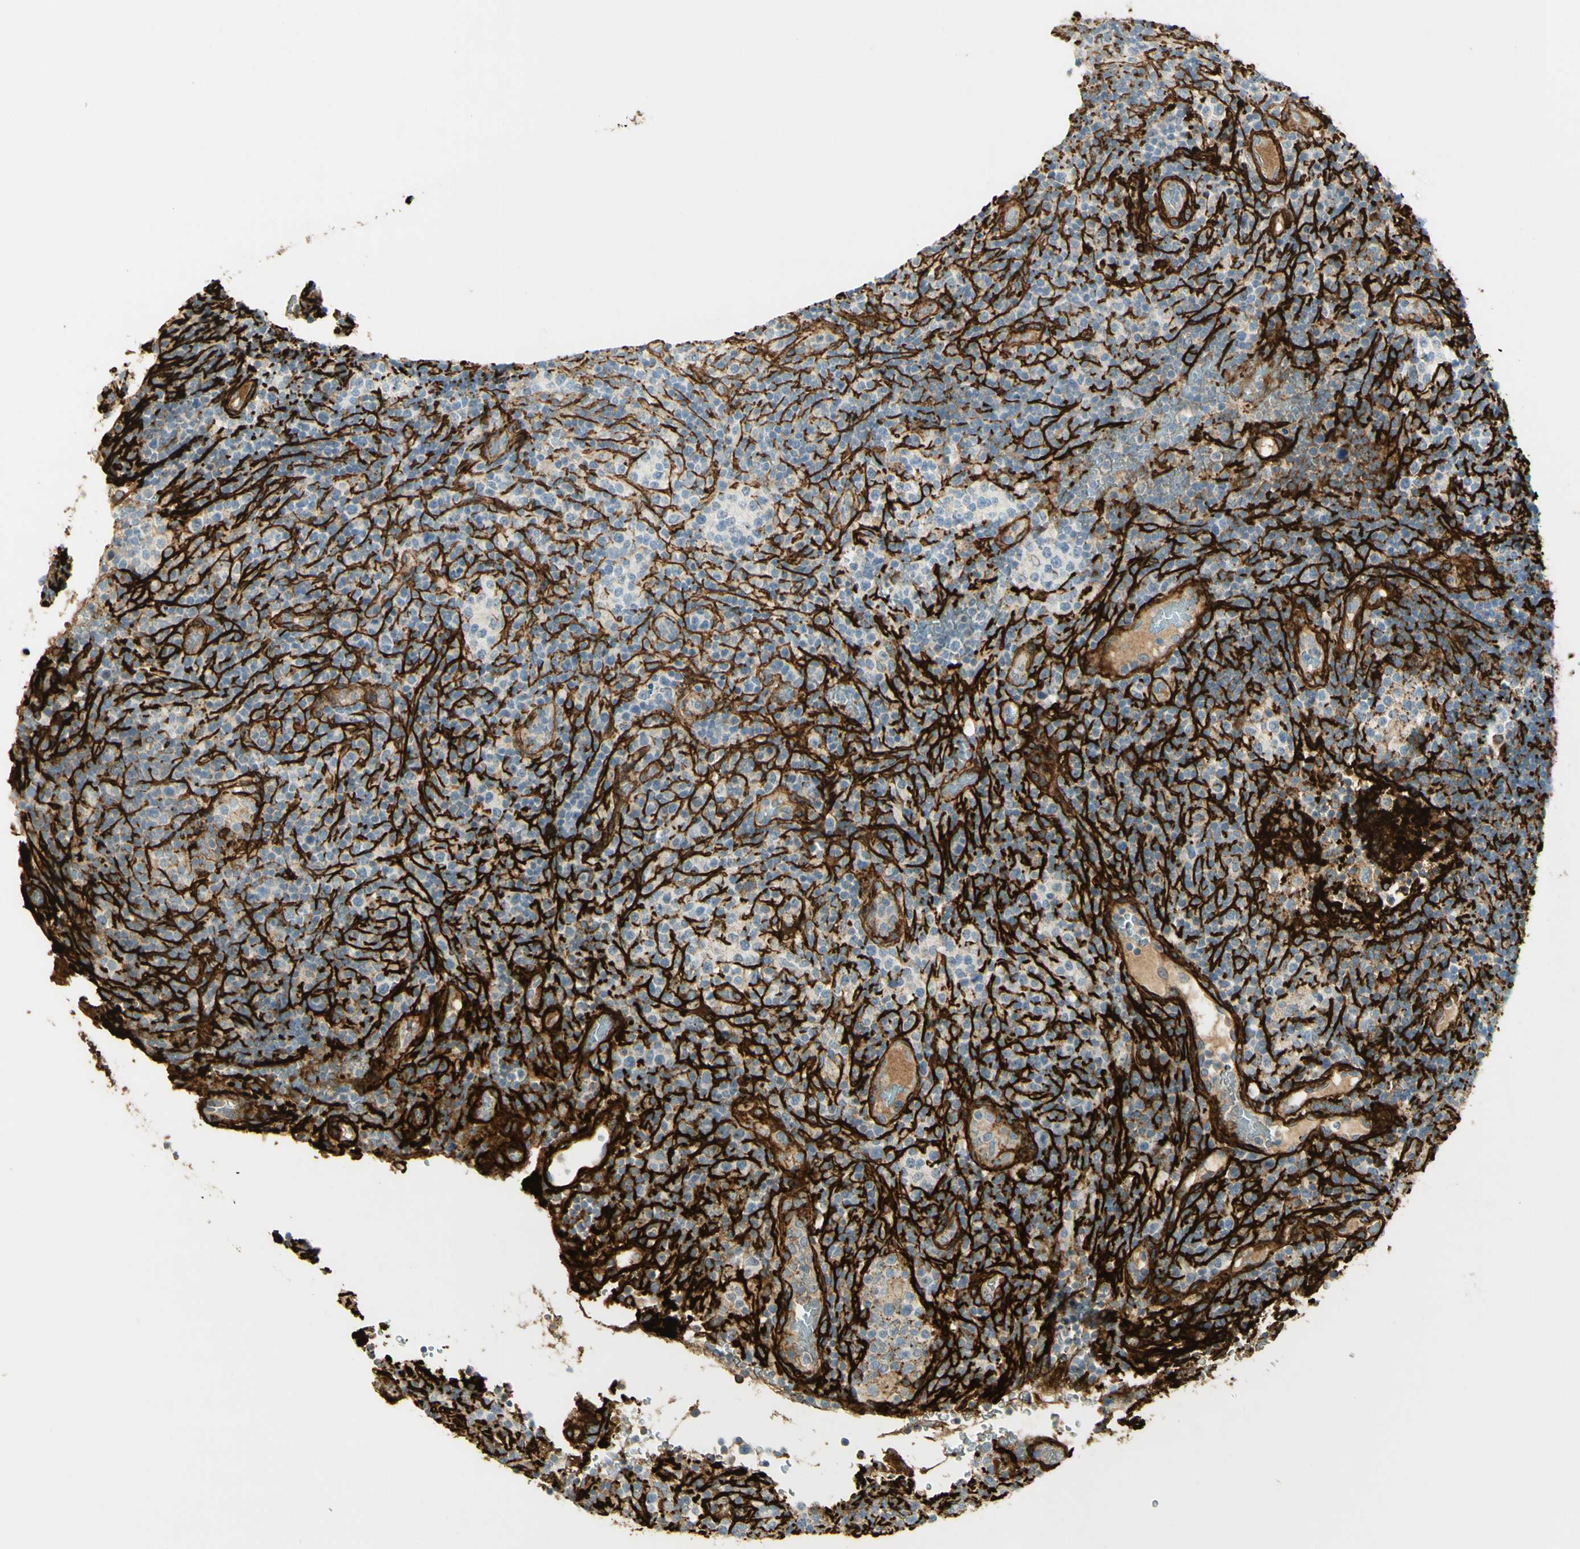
{"staining": {"intensity": "negative", "quantity": "none", "location": "none"}, "tissue": "lymphoma", "cell_type": "Tumor cells", "image_type": "cancer", "snomed": [{"axis": "morphology", "description": "Malignant lymphoma, non-Hodgkin's type, High grade"}, {"axis": "topography", "description": "Lymph node"}], "caption": "The photomicrograph displays no significant positivity in tumor cells of lymphoma.", "gene": "TNN", "patient": {"sex": "female", "age": 76}}